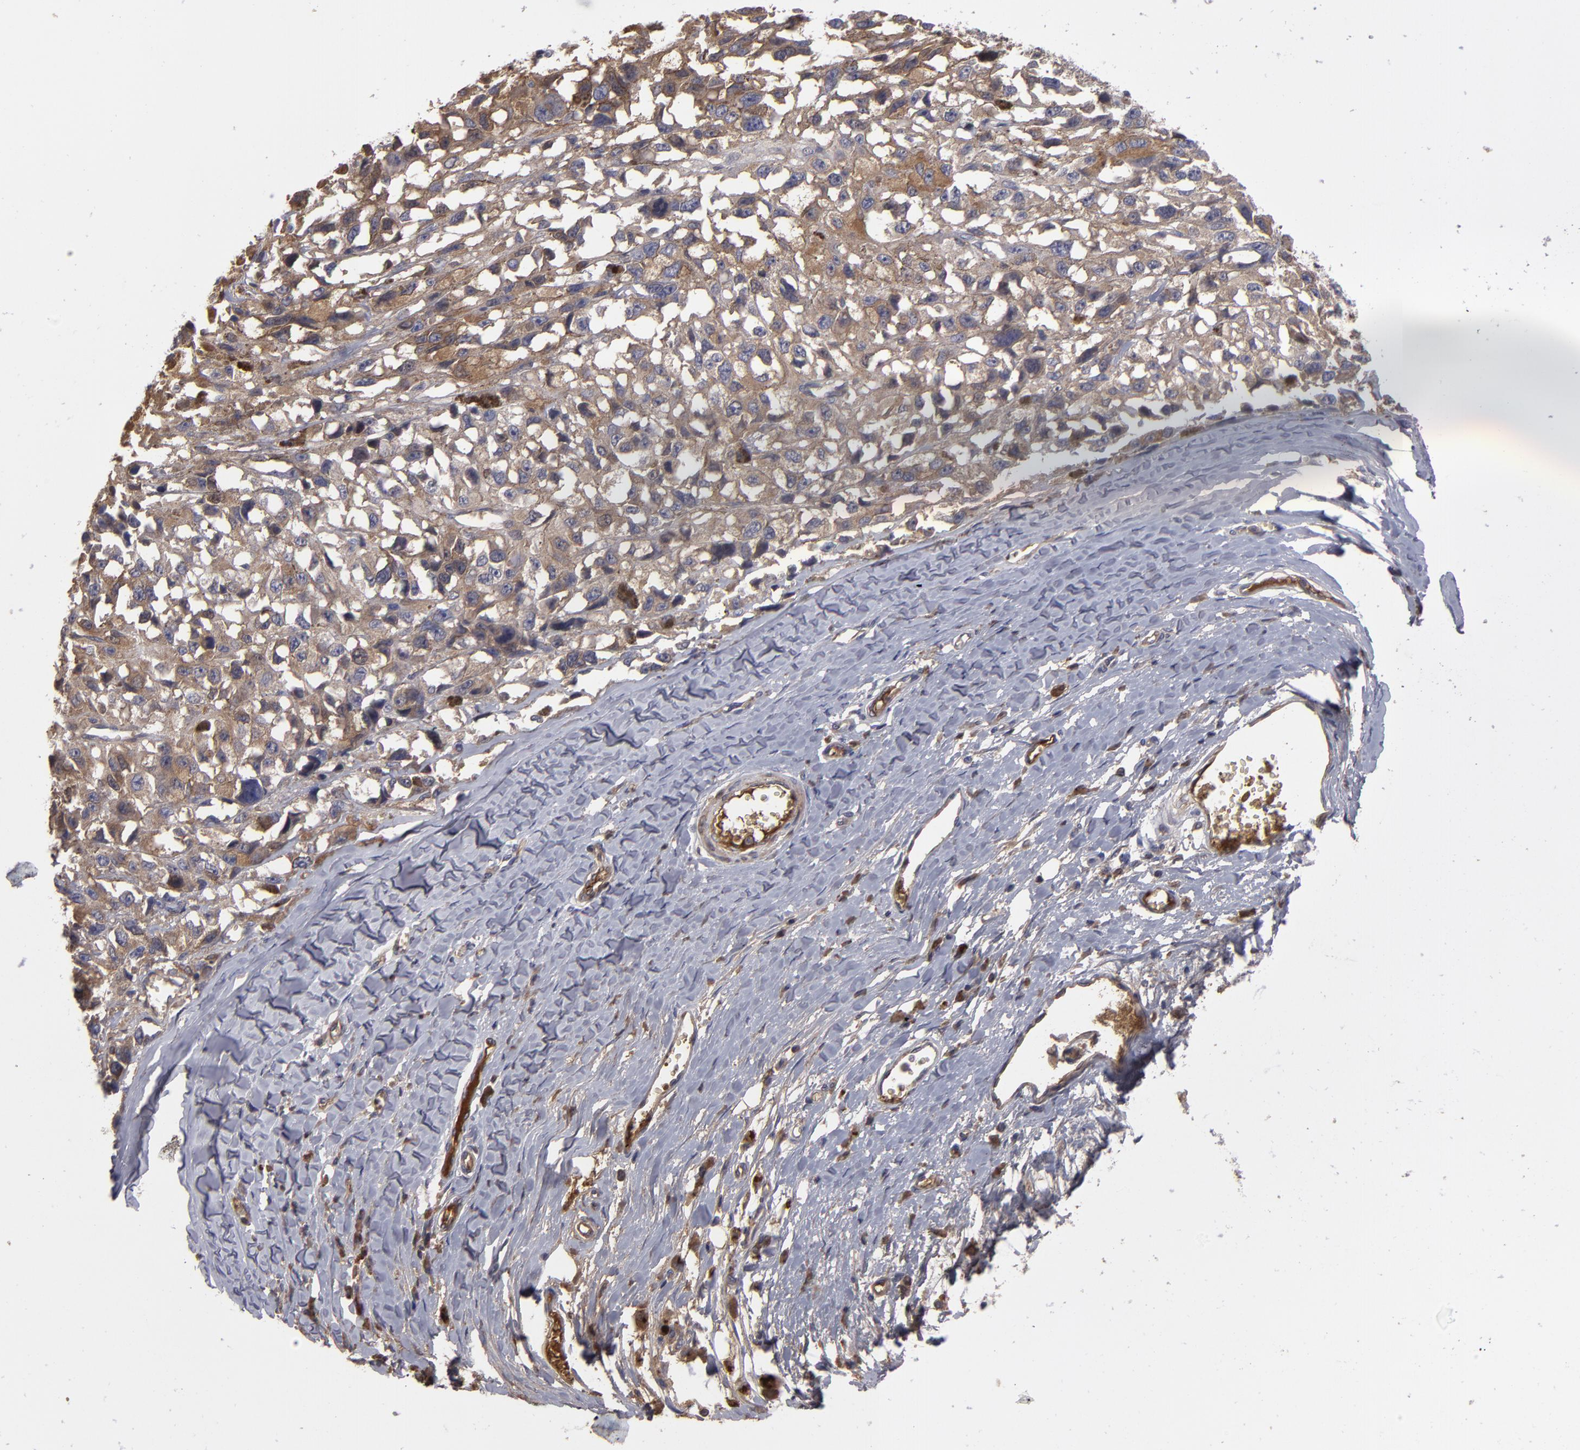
{"staining": {"intensity": "negative", "quantity": "none", "location": "none"}, "tissue": "melanoma", "cell_type": "Tumor cells", "image_type": "cancer", "snomed": [{"axis": "morphology", "description": "Malignant melanoma, Metastatic site"}, {"axis": "topography", "description": "Lymph node"}], "caption": "Tumor cells show no significant protein positivity in melanoma. Nuclei are stained in blue.", "gene": "ITIH4", "patient": {"sex": "male", "age": 59}}